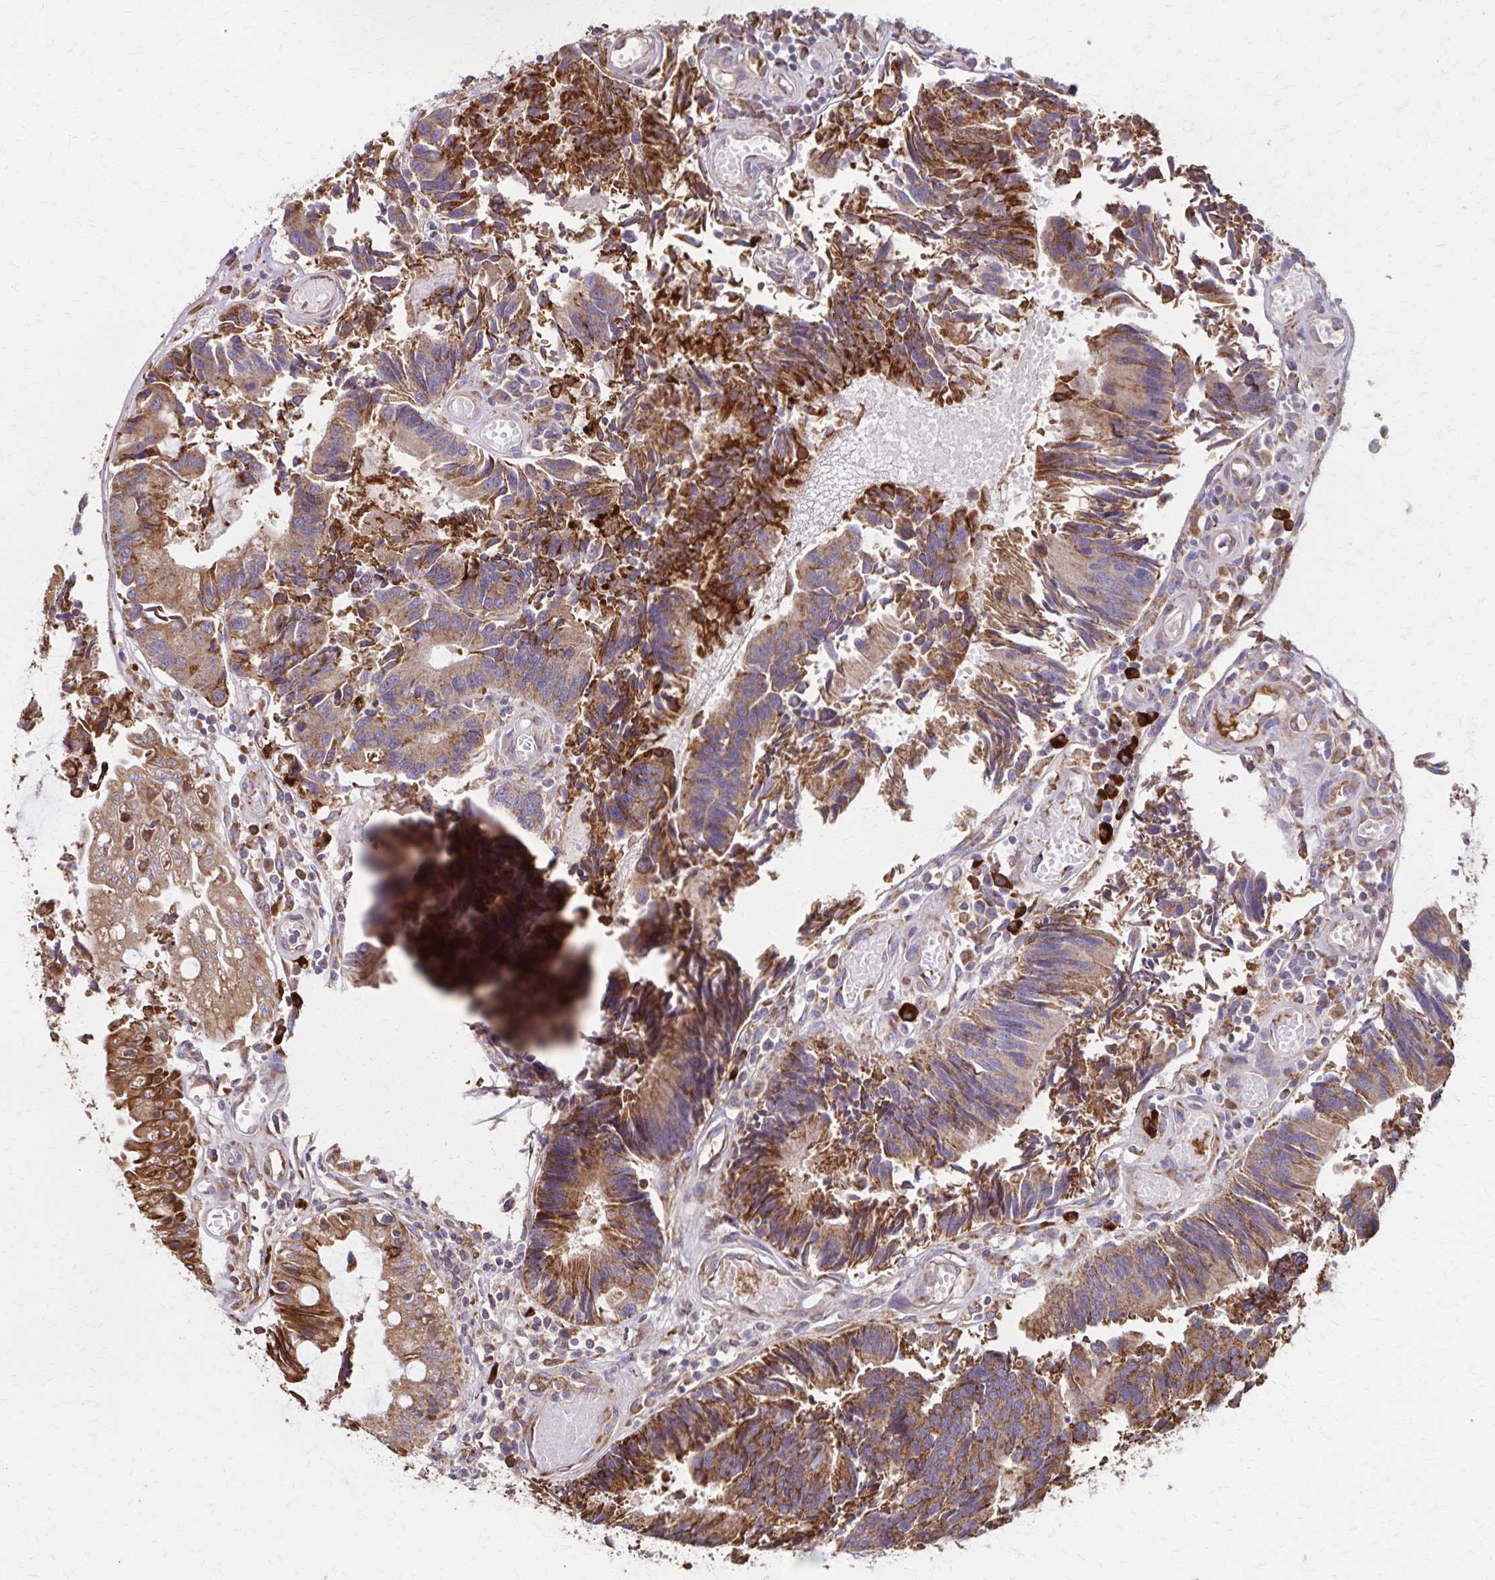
{"staining": {"intensity": "moderate", "quantity": ">75%", "location": "cytoplasmic/membranous"}, "tissue": "colorectal cancer", "cell_type": "Tumor cells", "image_type": "cancer", "snomed": [{"axis": "morphology", "description": "Adenocarcinoma, NOS"}, {"axis": "topography", "description": "Colon"}], "caption": "Immunohistochemistry (IHC) histopathology image of adenocarcinoma (colorectal) stained for a protein (brown), which reveals medium levels of moderate cytoplasmic/membranous positivity in approximately >75% of tumor cells.", "gene": "RNF10", "patient": {"sex": "female", "age": 67}}